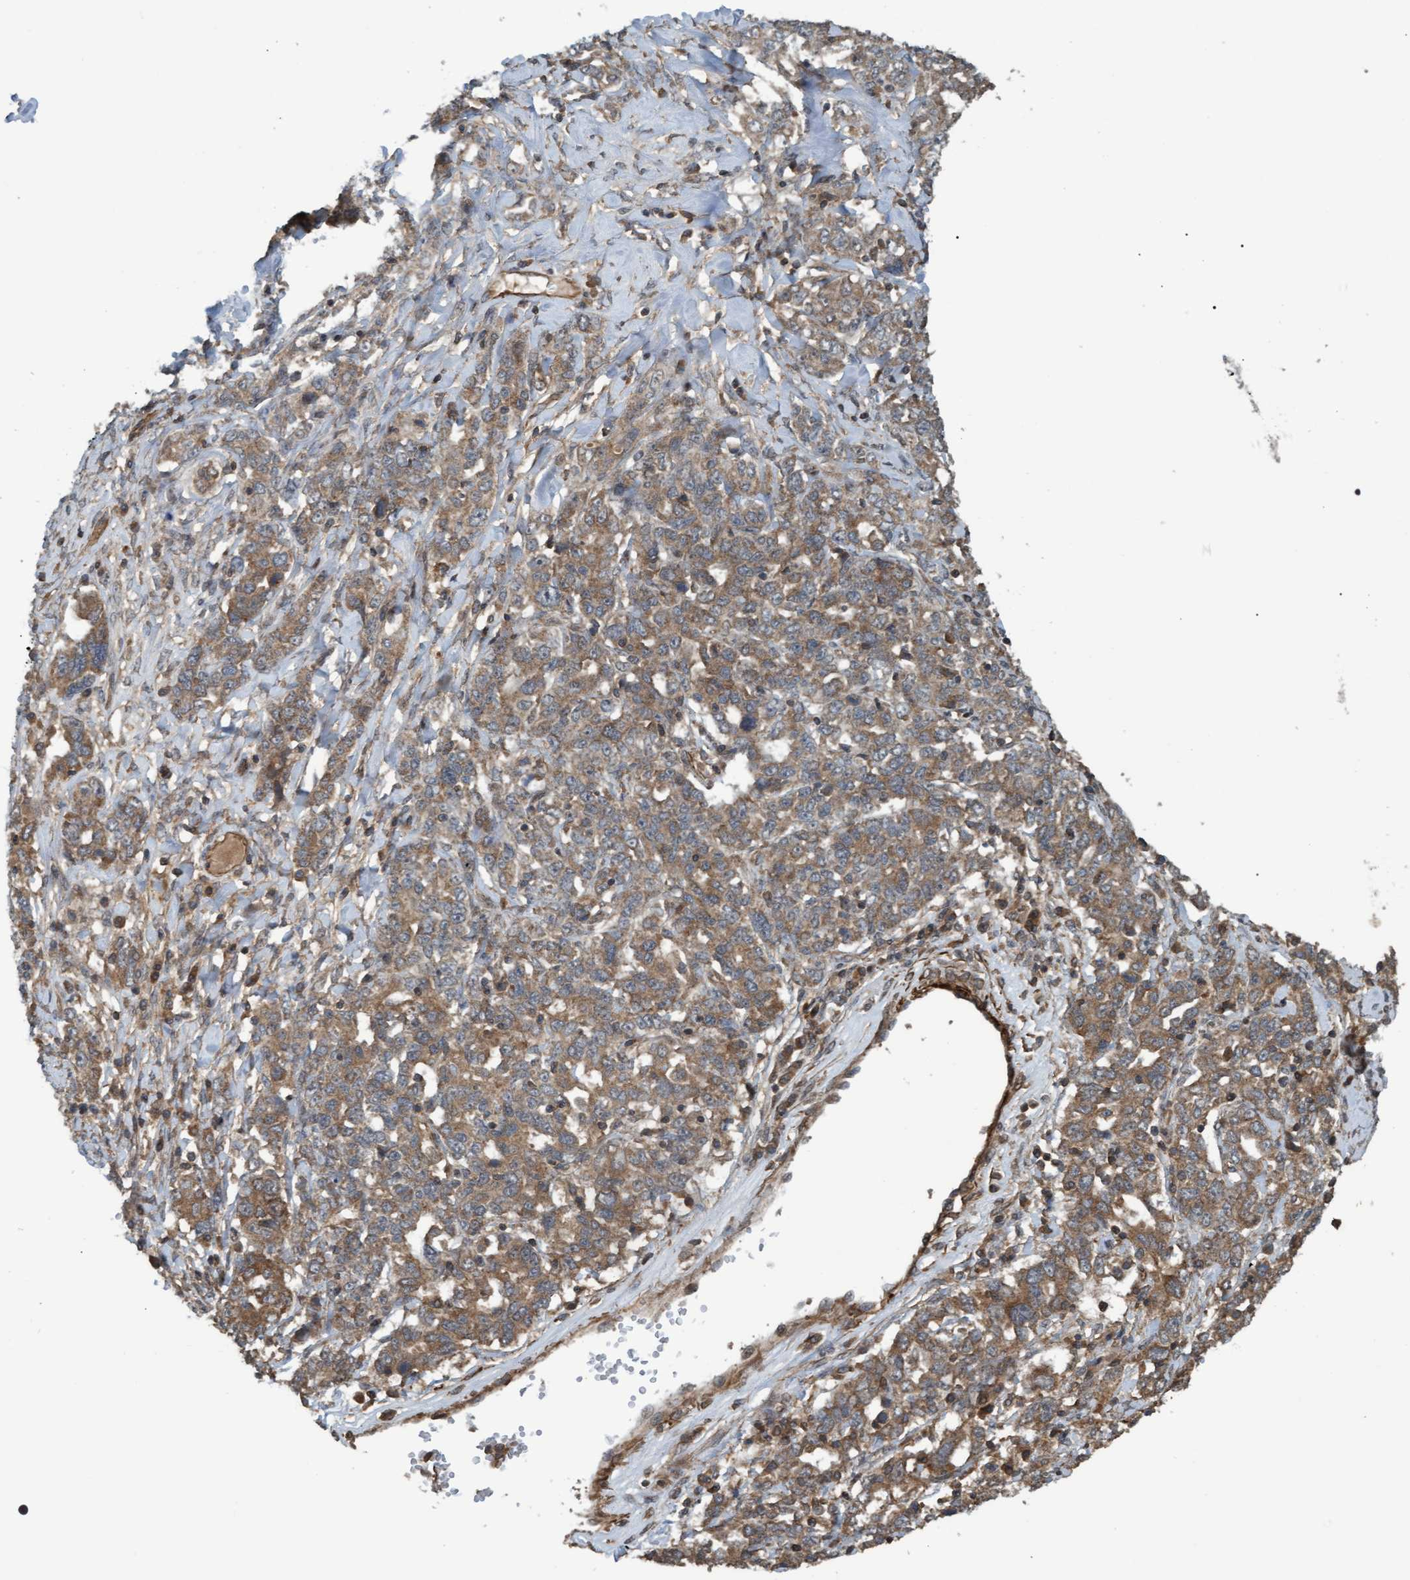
{"staining": {"intensity": "moderate", "quantity": ">75%", "location": "cytoplasmic/membranous"}, "tissue": "ovarian cancer", "cell_type": "Tumor cells", "image_type": "cancer", "snomed": [{"axis": "morphology", "description": "Carcinoma, endometroid"}, {"axis": "topography", "description": "Ovary"}], "caption": "High-magnification brightfield microscopy of endometroid carcinoma (ovarian) stained with DAB (brown) and counterstained with hematoxylin (blue). tumor cells exhibit moderate cytoplasmic/membranous positivity is appreciated in approximately>75% of cells. (DAB (3,3'-diaminobenzidine) IHC, brown staining for protein, blue staining for nuclei).", "gene": "GGT6", "patient": {"sex": "female", "age": 62}}